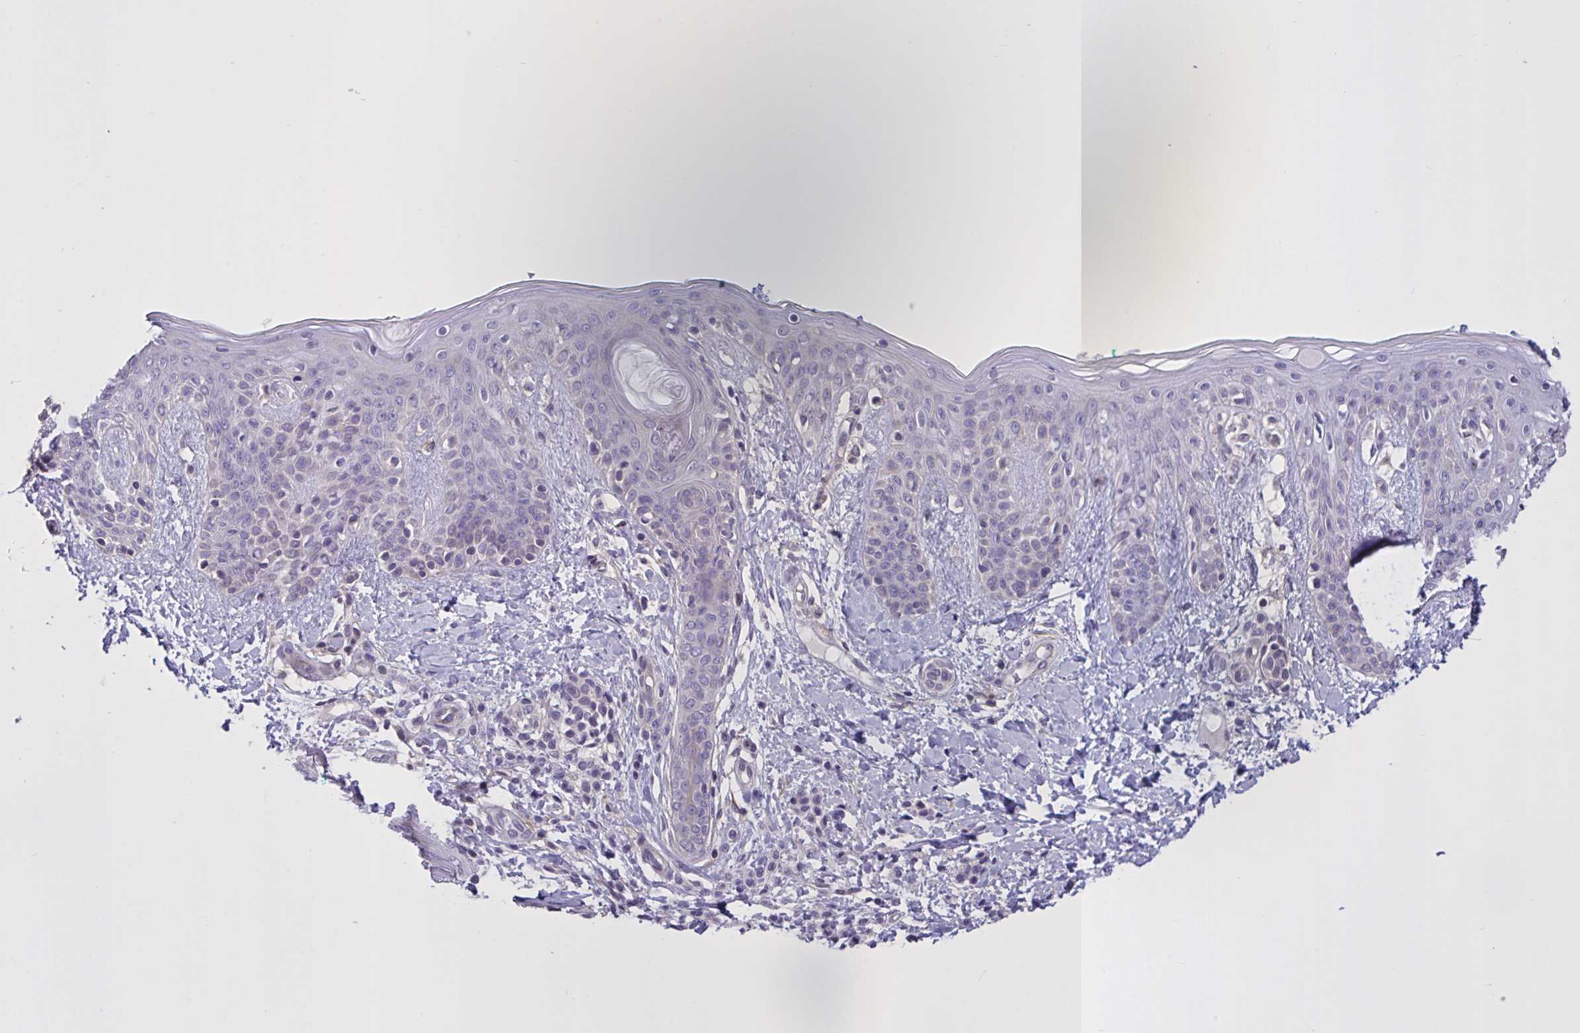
{"staining": {"intensity": "negative", "quantity": "none", "location": "none"}, "tissue": "skin", "cell_type": "Fibroblasts", "image_type": "normal", "snomed": [{"axis": "morphology", "description": "Normal tissue, NOS"}, {"axis": "topography", "description": "Skin"}], "caption": "Fibroblasts show no significant expression in benign skin. (DAB immunohistochemistry with hematoxylin counter stain).", "gene": "MRGPRX2", "patient": {"sex": "male", "age": 16}}